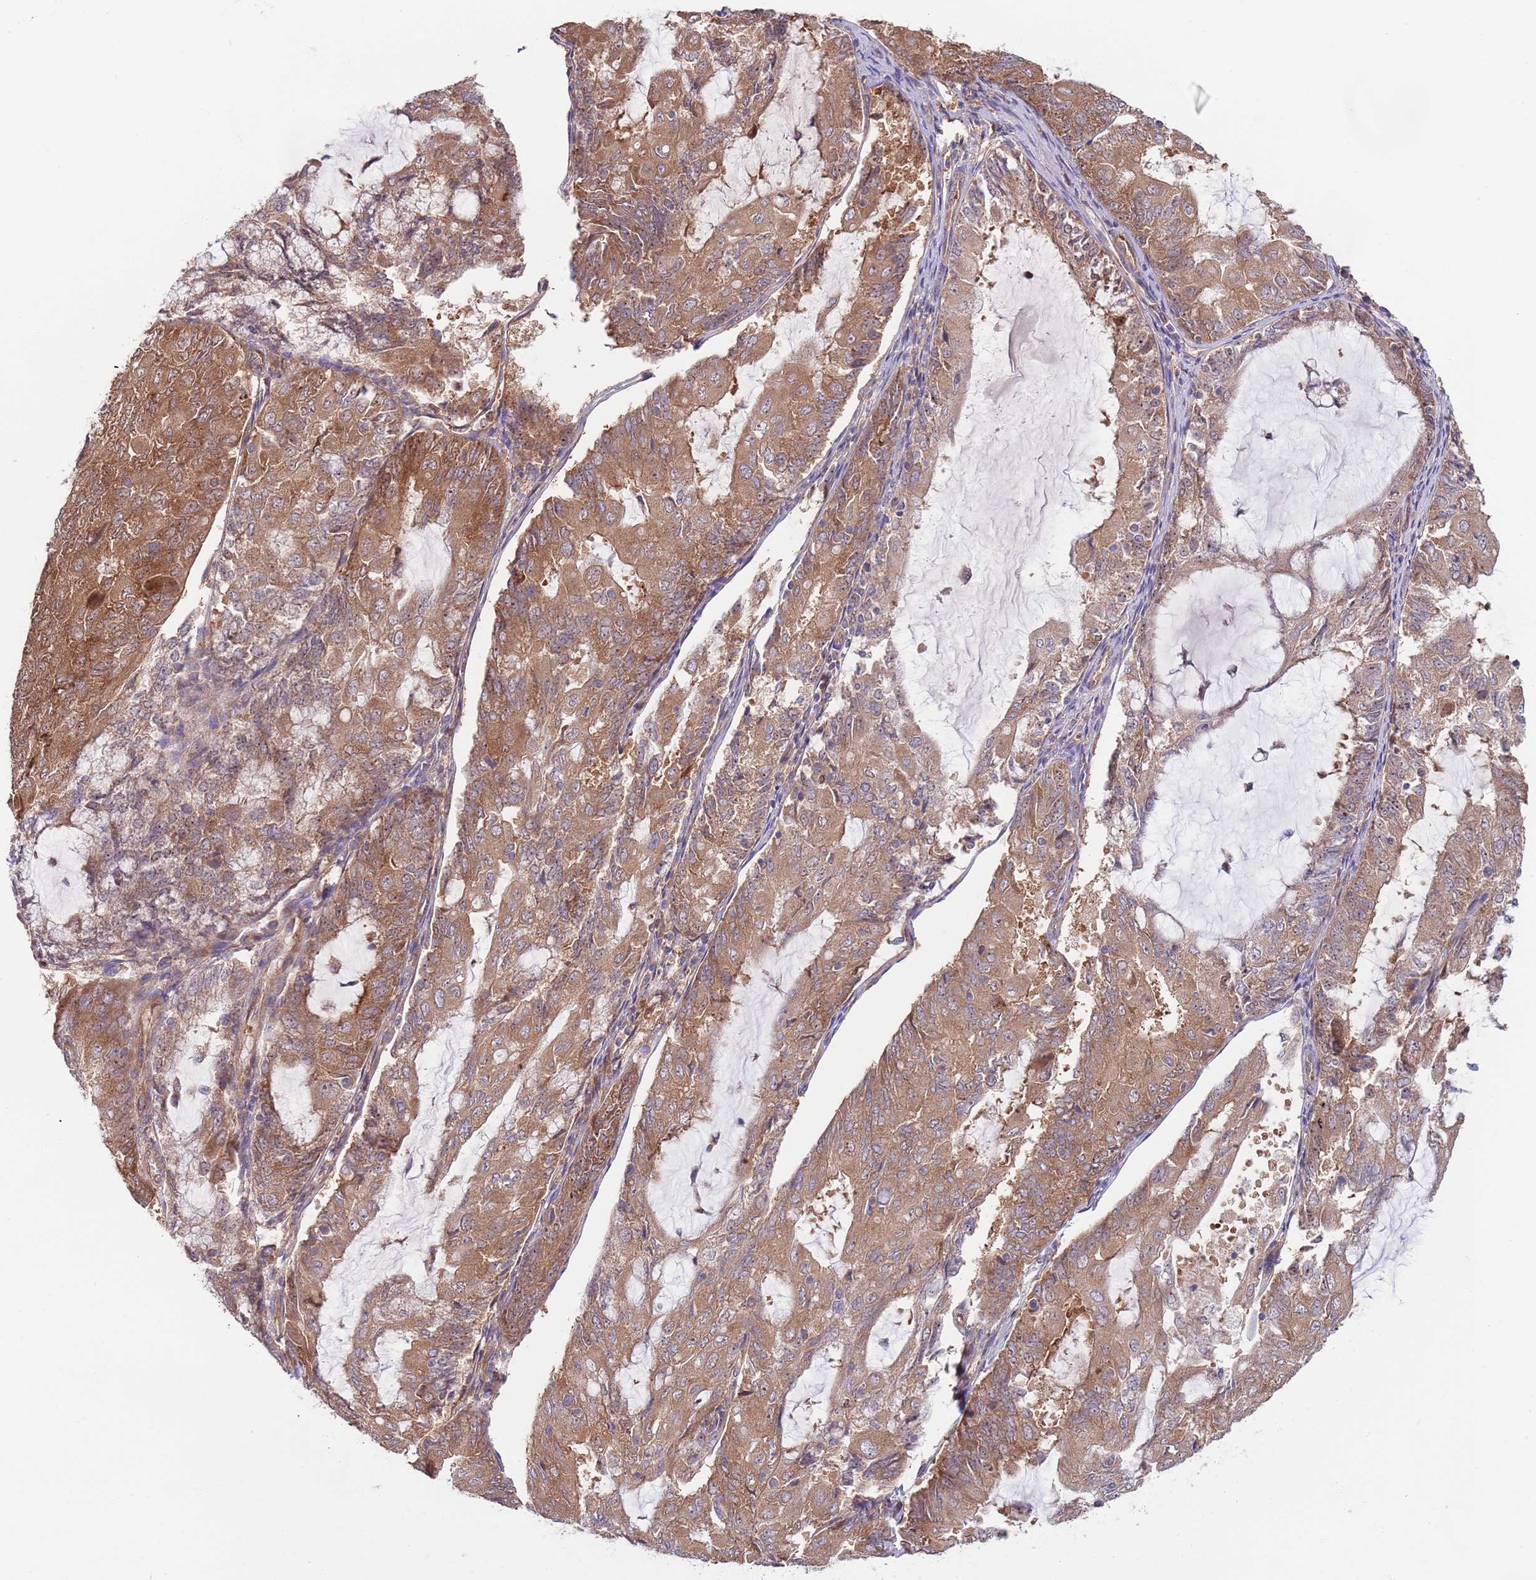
{"staining": {"intensity": "moderate", "quantity": ">75%", "location": "cytoplasmic/membranous"}, "tissue": "endometrial cancer", "cell_type": "Tumor cells", "image_type": "cancer", "snomed": [{"axis": "morphology", "description": "Adenocarcinoma, NOS"}, {"axis": "topography", "description": "Endometrium"}], "caption": "Moderate cytoplasmic/membranous expression is present in approximately >75% of tumor cells in adenocarcinoma (endometrial).", "gene": "EIF3F", "patient": {"sex": "female", "age": 81}}